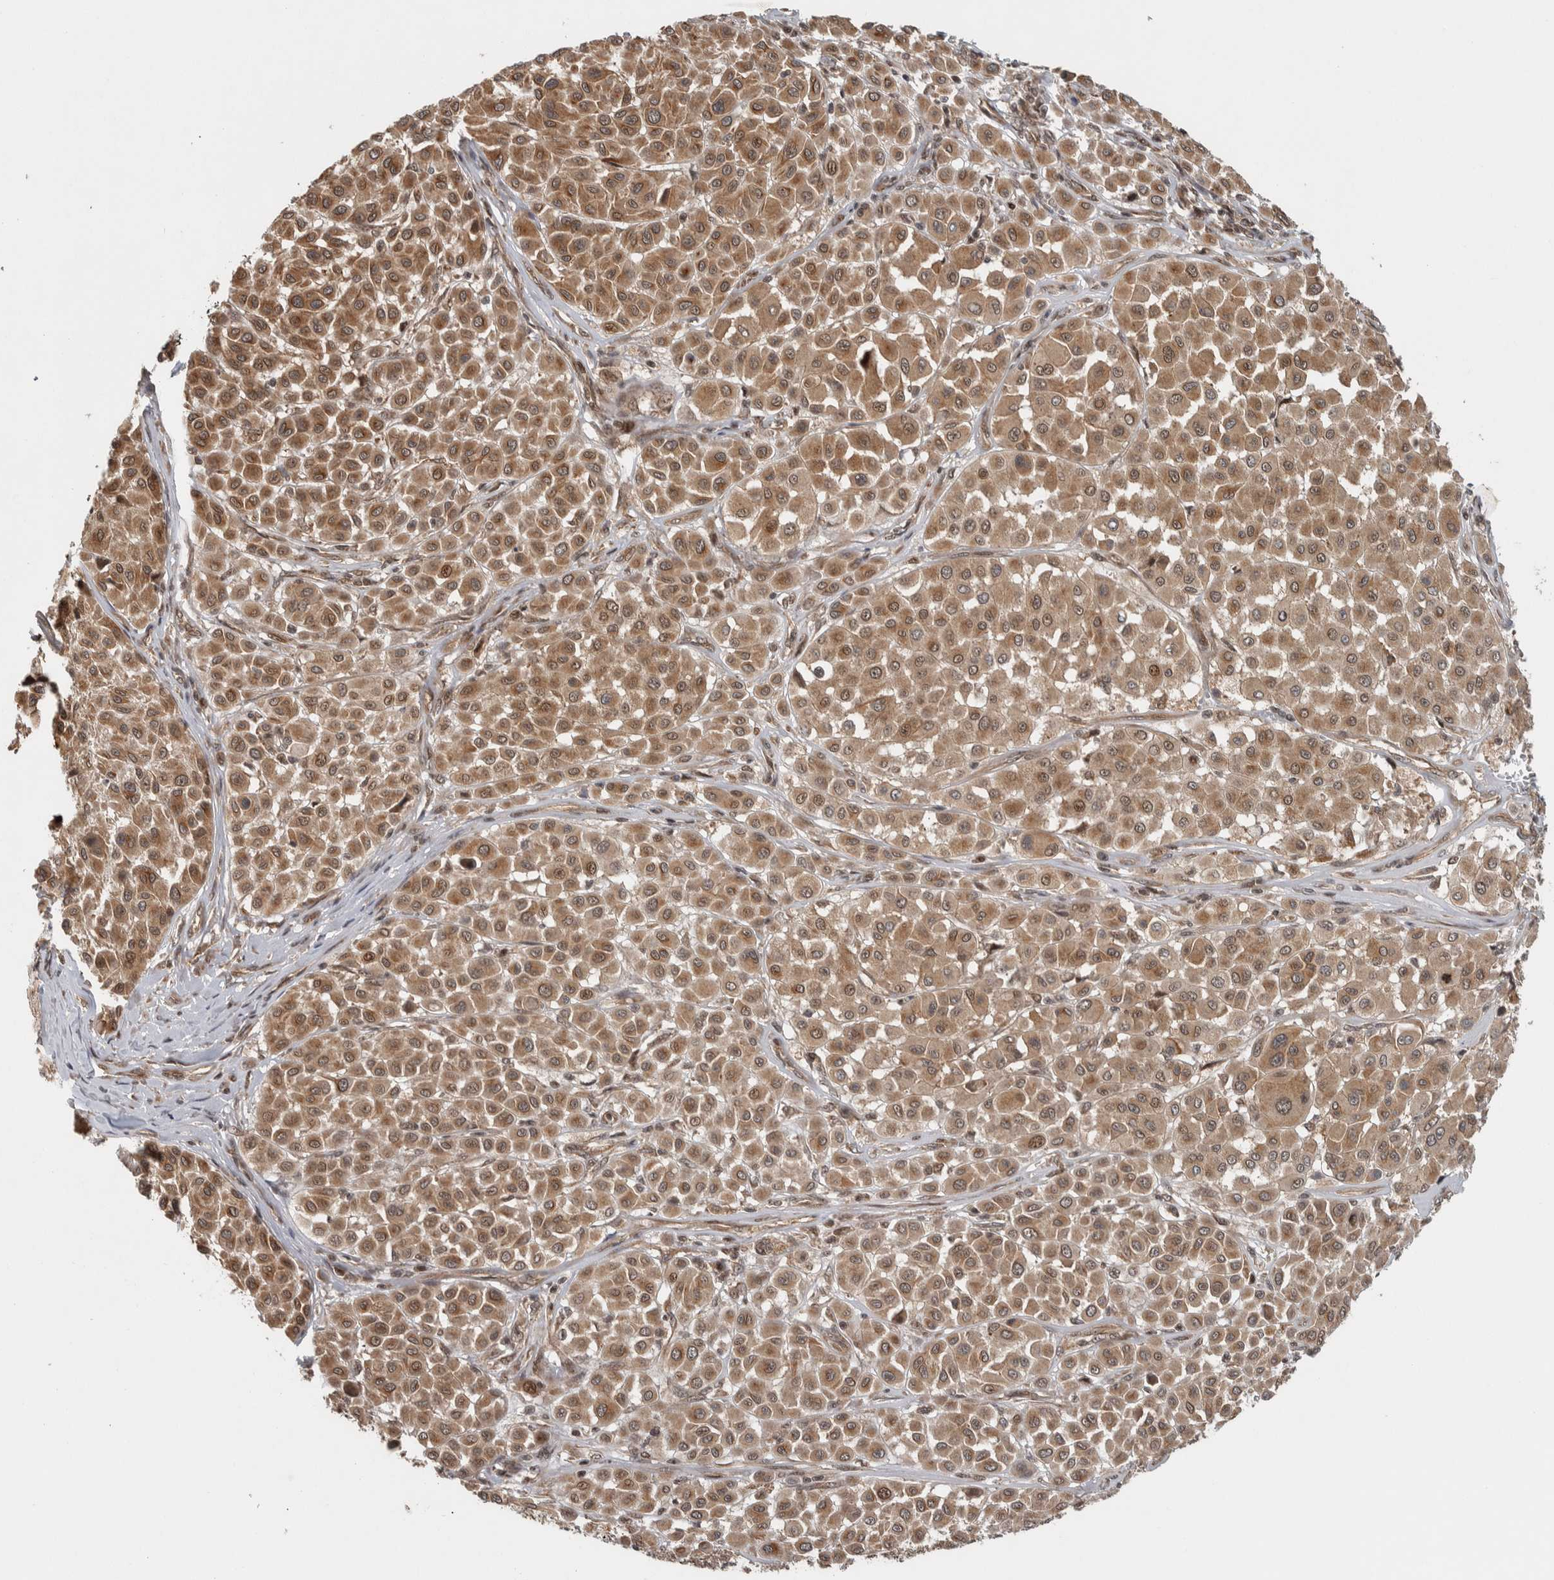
{"staining": {"intensity": "moderate", "quantity": ">75%", "location": "cytoplasmic/membranous,nuclear"}, "tissue": "melanoma", "cell_type": "Tumor cells", "image_type": "cancer", "snomed": [{"axis": "morphology", "description": "Malignant melanoma, Metastatic site"}, {"axis": "topography", "description": "Soft tissue"}], "caption": "The micrograph exhibits immunohistochemical staining of malignant melanoma (metastatic site). There is moderate cytoplasmic/membranous and nuclear expression is present in about >75% of tumor cells.", "gene": "RPS6KA4", "patient": {"sex": "male", "age": 41}}